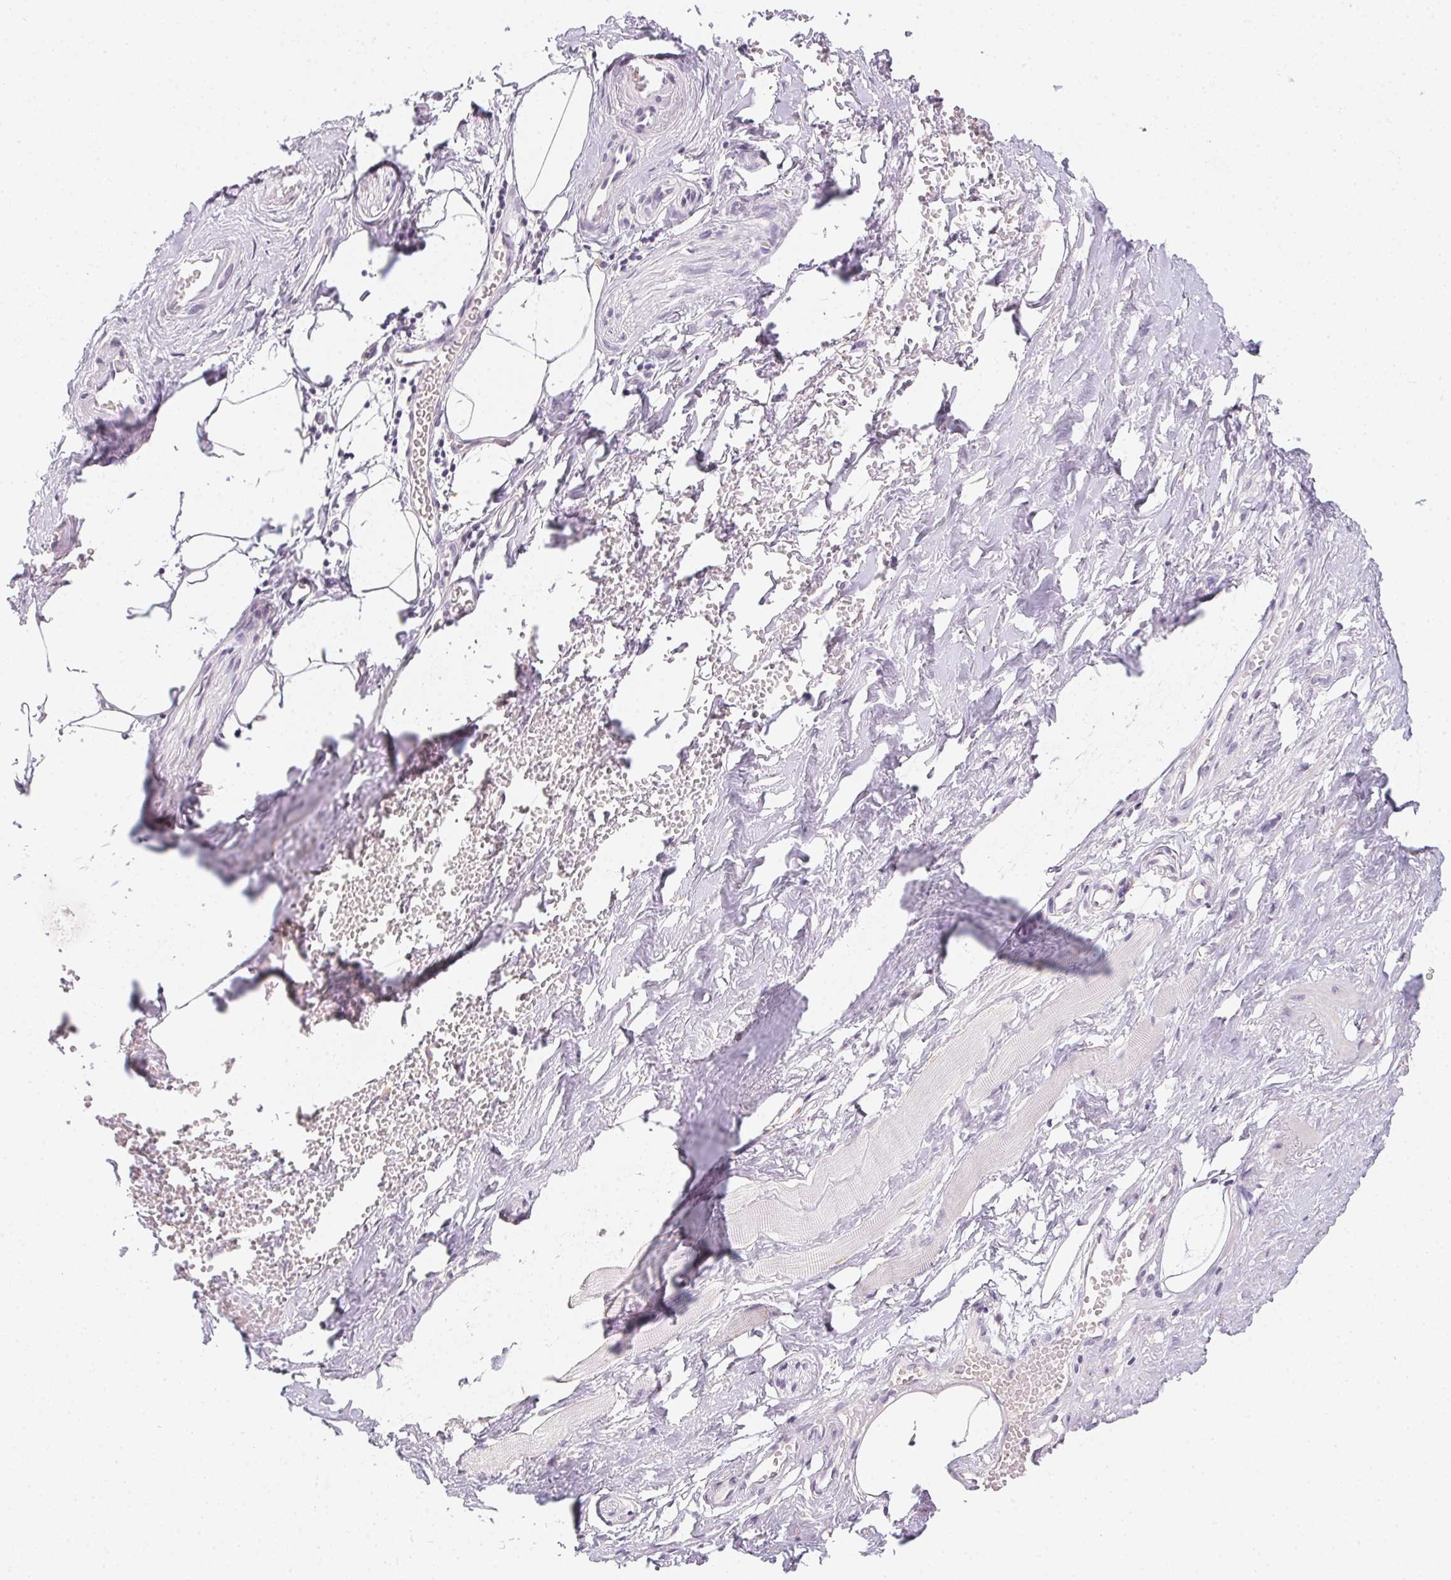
{"staining": {"intensity": "negative", "quantity": "none", "location": "none"}, "tissue": "adipose tissue", "cell_type": "Adipocytes", "image_type": "normal", "snomed": [{"axis": "morphology", "description": "Normal tissue, NOS"}, {"axis": "topography", "description": "Prostate"}, {"axis": "topography", "description": "Peripheral nerve tissue"}], "caption": "Immunohistochemistry (IHC) photomicrograph of benign adipose tissue: human adipose tissue stained with DAB shows no significant protein positivity in adipocytes. (DAB immunohistochemistry, high magnification).", "gene": "SLC6A18", "patient": {"sex": "male", "age": 55}}